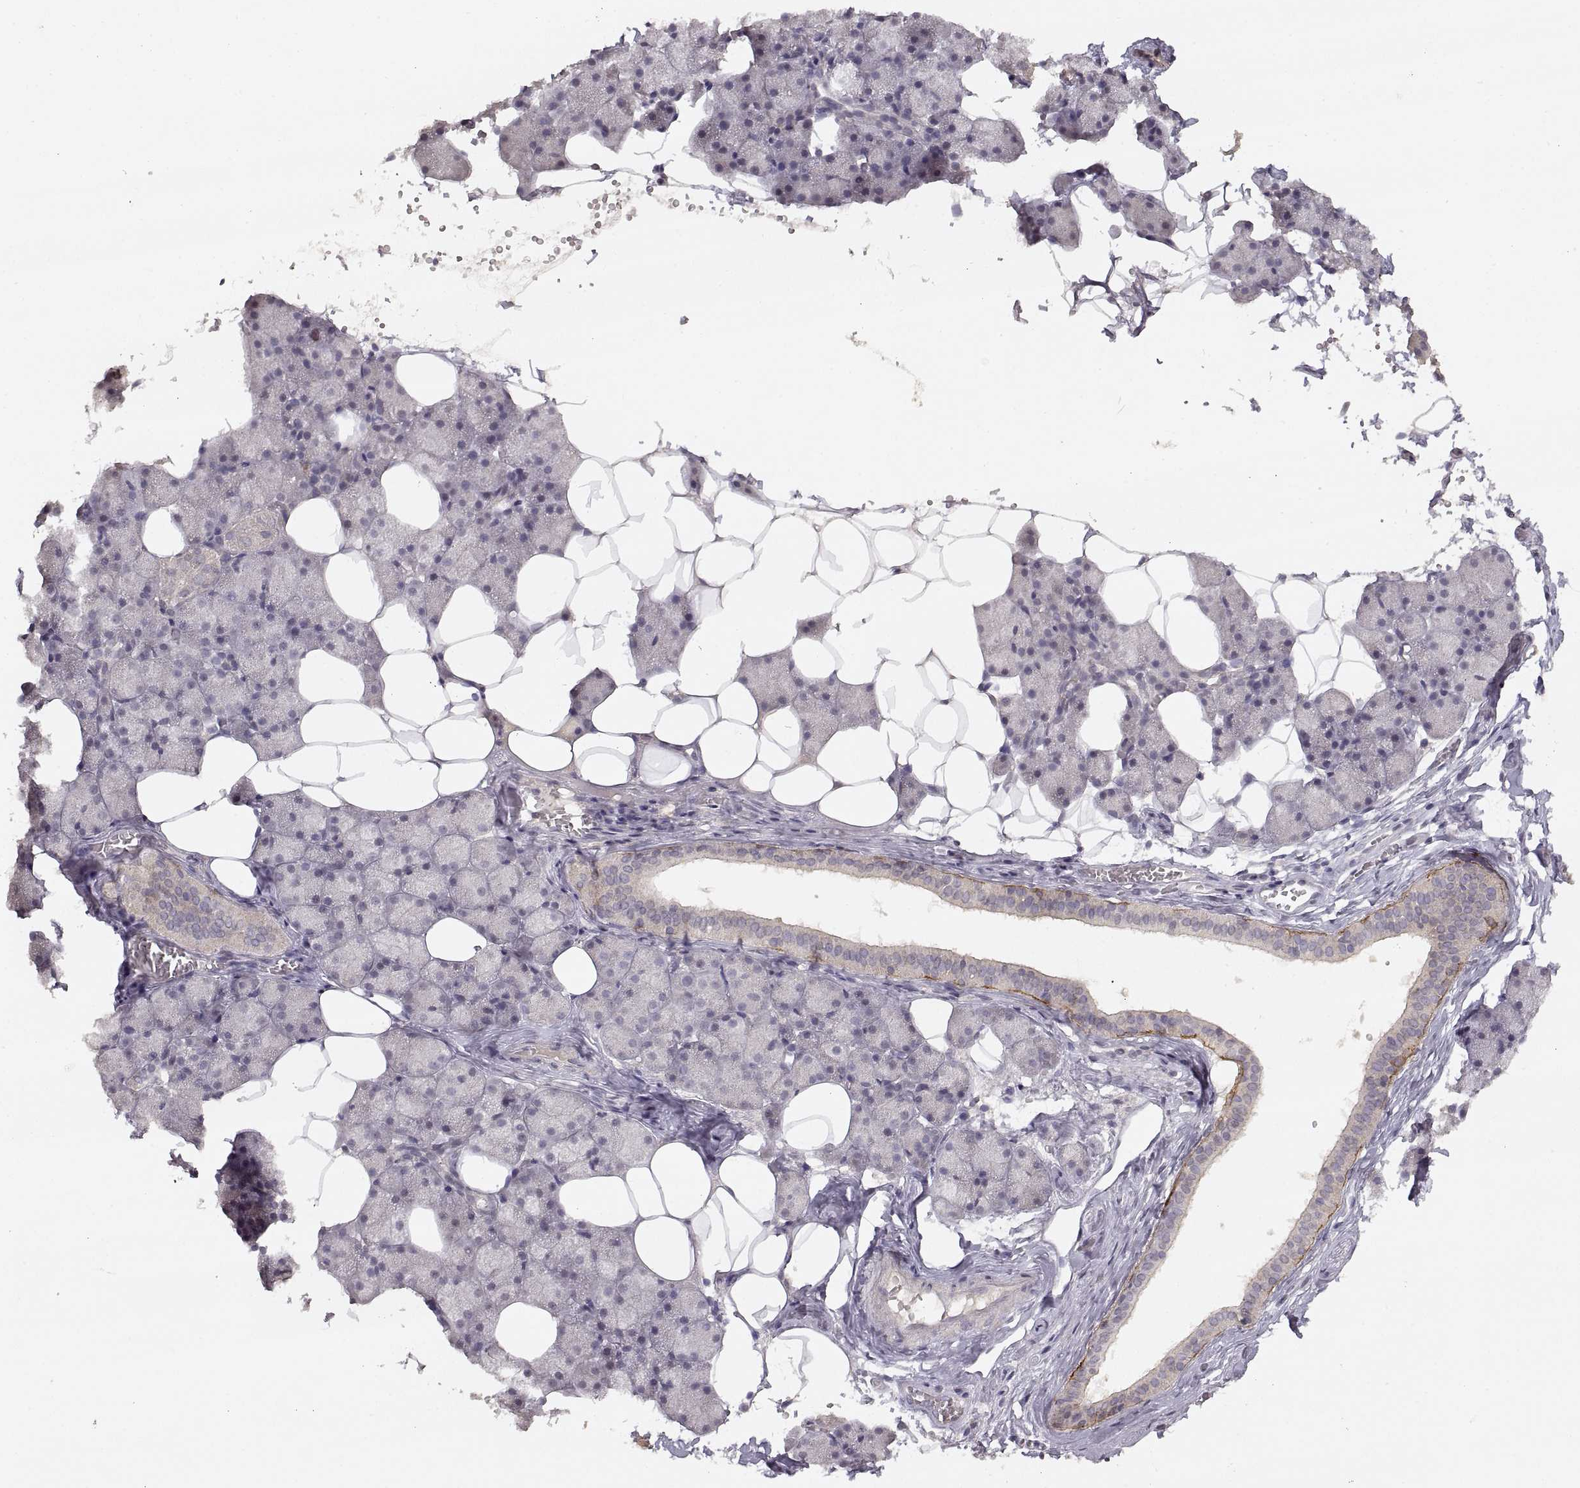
{"staining": {"intensity": "weak", "quantity": "<25%", "location": "cytoplasmic/membranous"}, "tissue": "salivary gland", "cell_type": "Glandular cells", "image_type": "normal", "snomed": [{"axis": "morphology", "description": "Normal tissue, NOS"}, {"axis": "topography", "description": "Salivary gland"}], "caption": "Protein analysis of unremarkable salivary gland demonstrates no significant positivity in glandular cells. (Immunohistochemistry (ihc), brightfield microscopy, high magnification).", "gene": "LAMC2", "patient": {"sex": "male", "age": 38}}